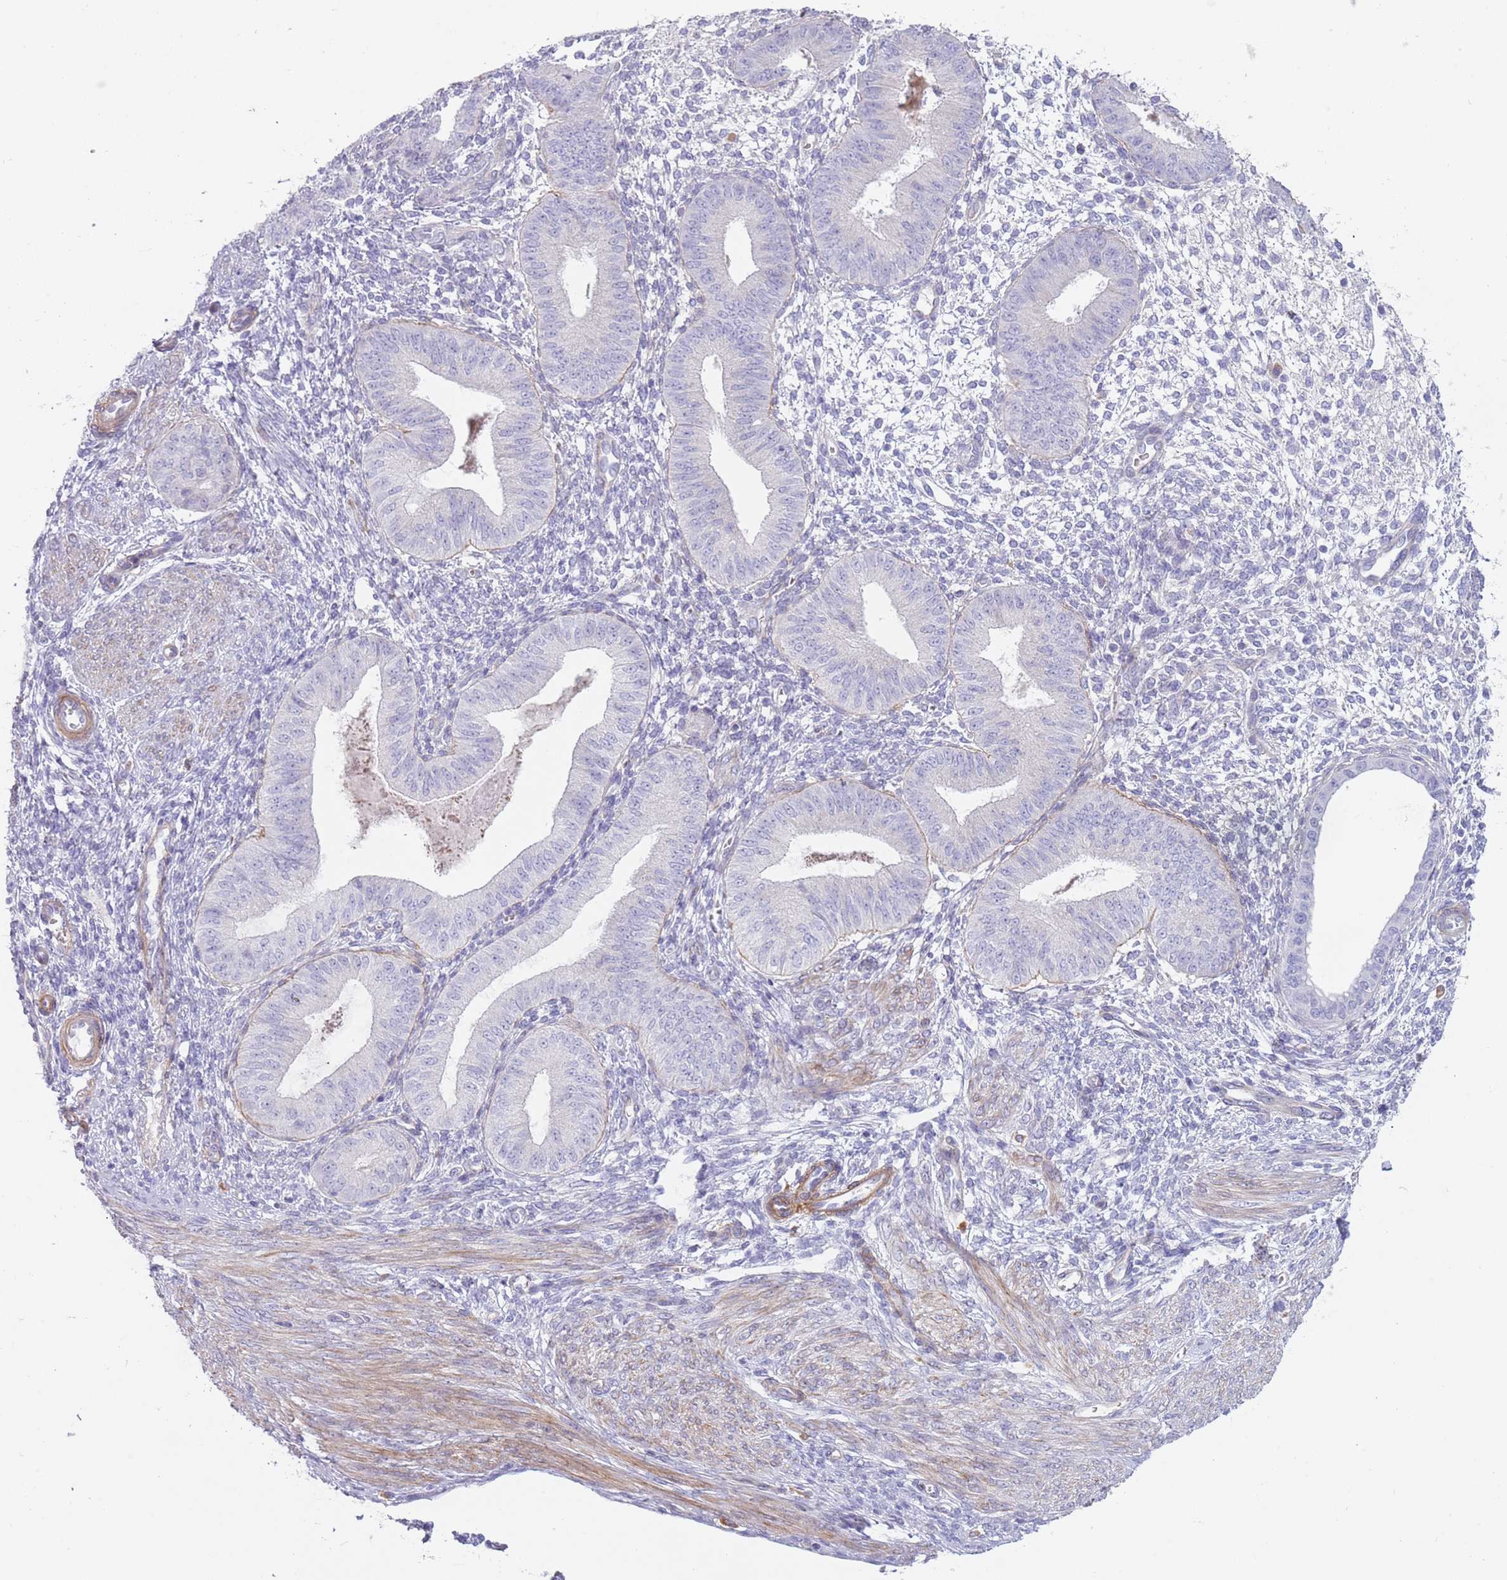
{"staining": {"intensity": "negative", "quantity": "none", "location": "none"}, "tissue": "endometrium", "cell_type": "Cells in endometrial stroma", "image_type": "normal", "snomed": [{"axis": "morphology", "description": "Normal tissue, NOS"}, {"axis": "topography", "description": "Endometrium"}], "caption": "Cells in endometrial stroma show no significant protein expression in normal endometrium.", "gene": "TINAGL1", "patient": {"sex": "female", "age": 49}}